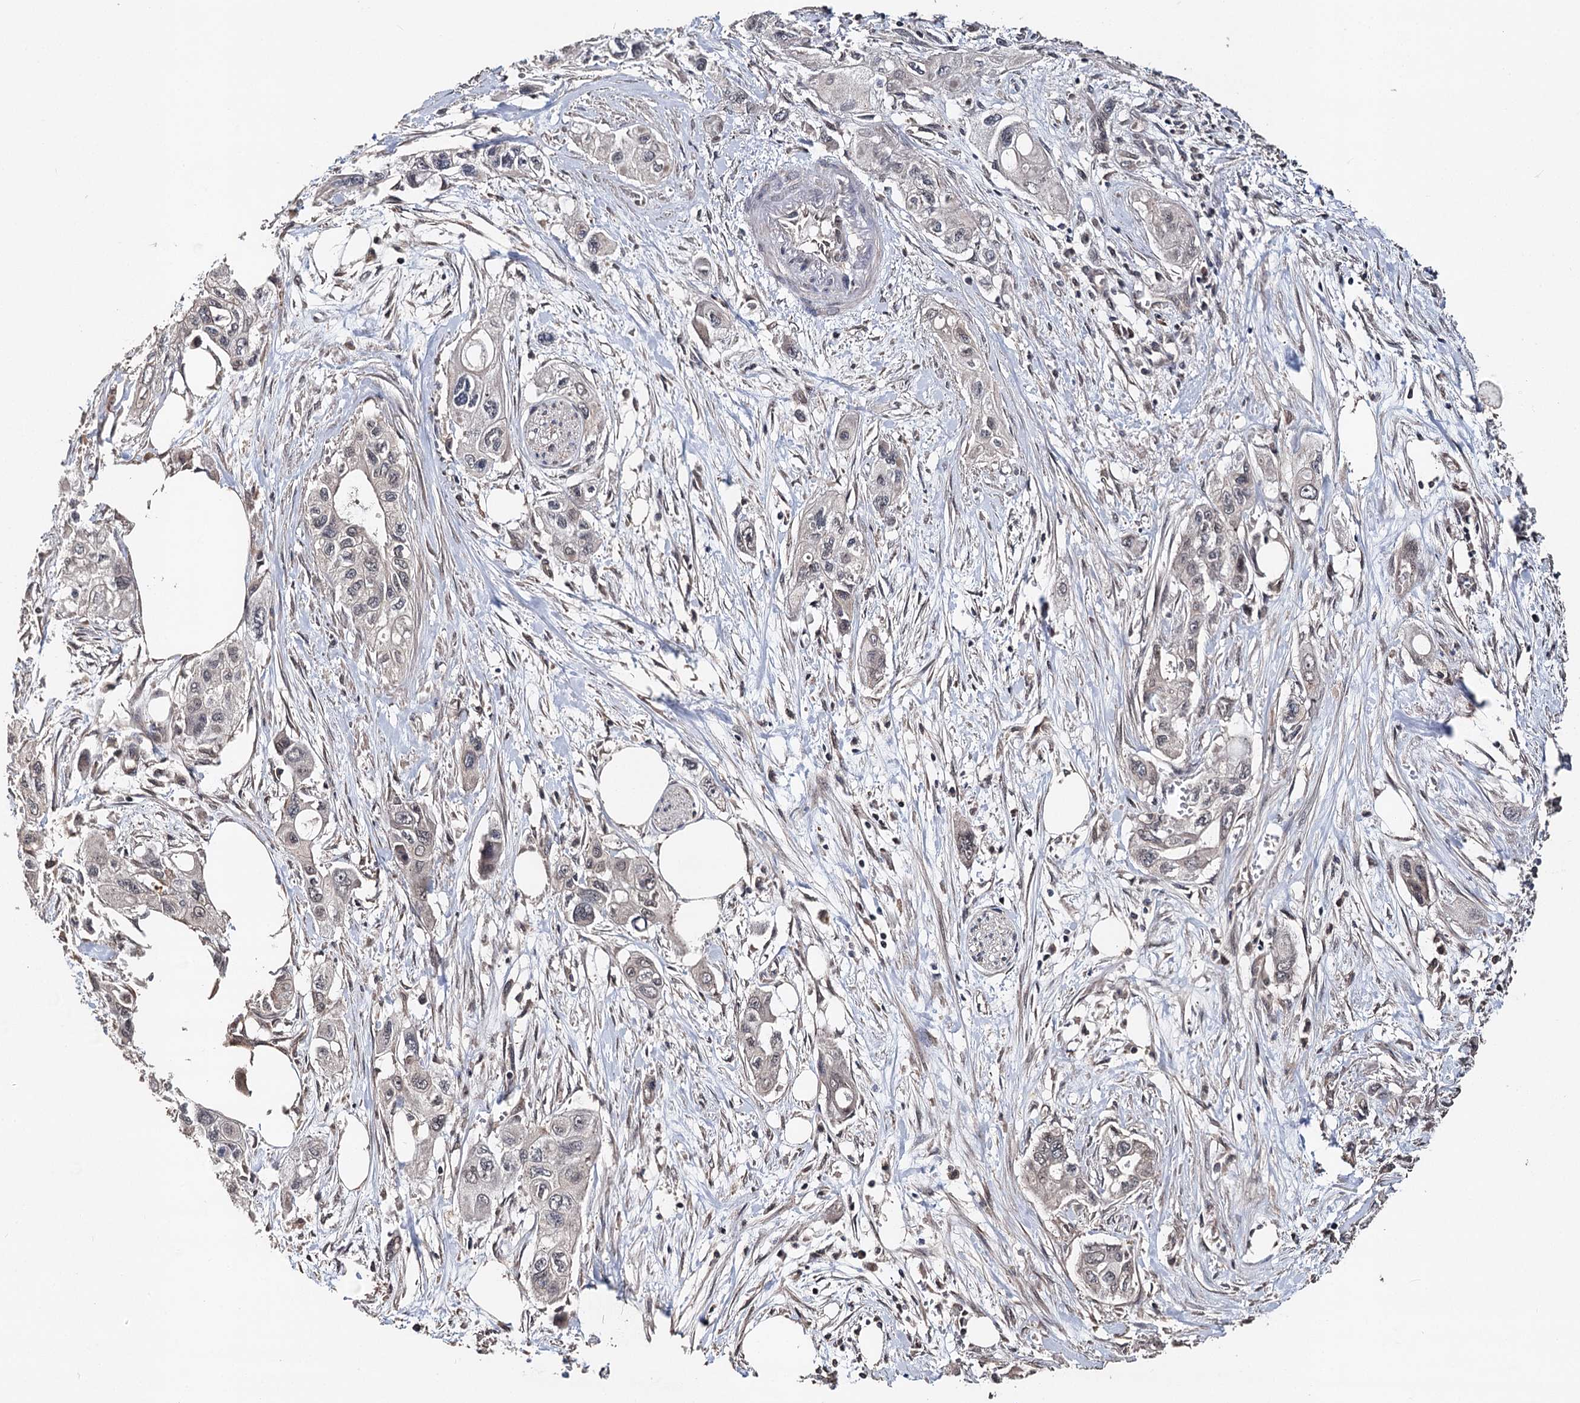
{"staining": {"intensity": "negative", "quantity": "none", "location": "none"}, "tissue": "pancreatic cancer", "cell_type": "Tumor cells", "image_type": "cancer", "snomed": [{"axis": "morphology", "description": "Adenocarcinoma, NOS"}, {"axis": "topography", "description": "Pancreas"}], "caption": "Immunohistochemistry image of neoplastic tissue: pancreatic cancer stained with DAB (3,3'-diaminobenzidine) exhibits no significant protein positivity in tumor cells. (Stains: DAB (3,3'-diaminobenzidine) immunohistochemistry (IHC) with hematoxylin counter stain, Microscopy: brightfield microscopy at high magnification).", "gene": "NOPCHAP1", "patient": {"sex": "male", "age": 75}}